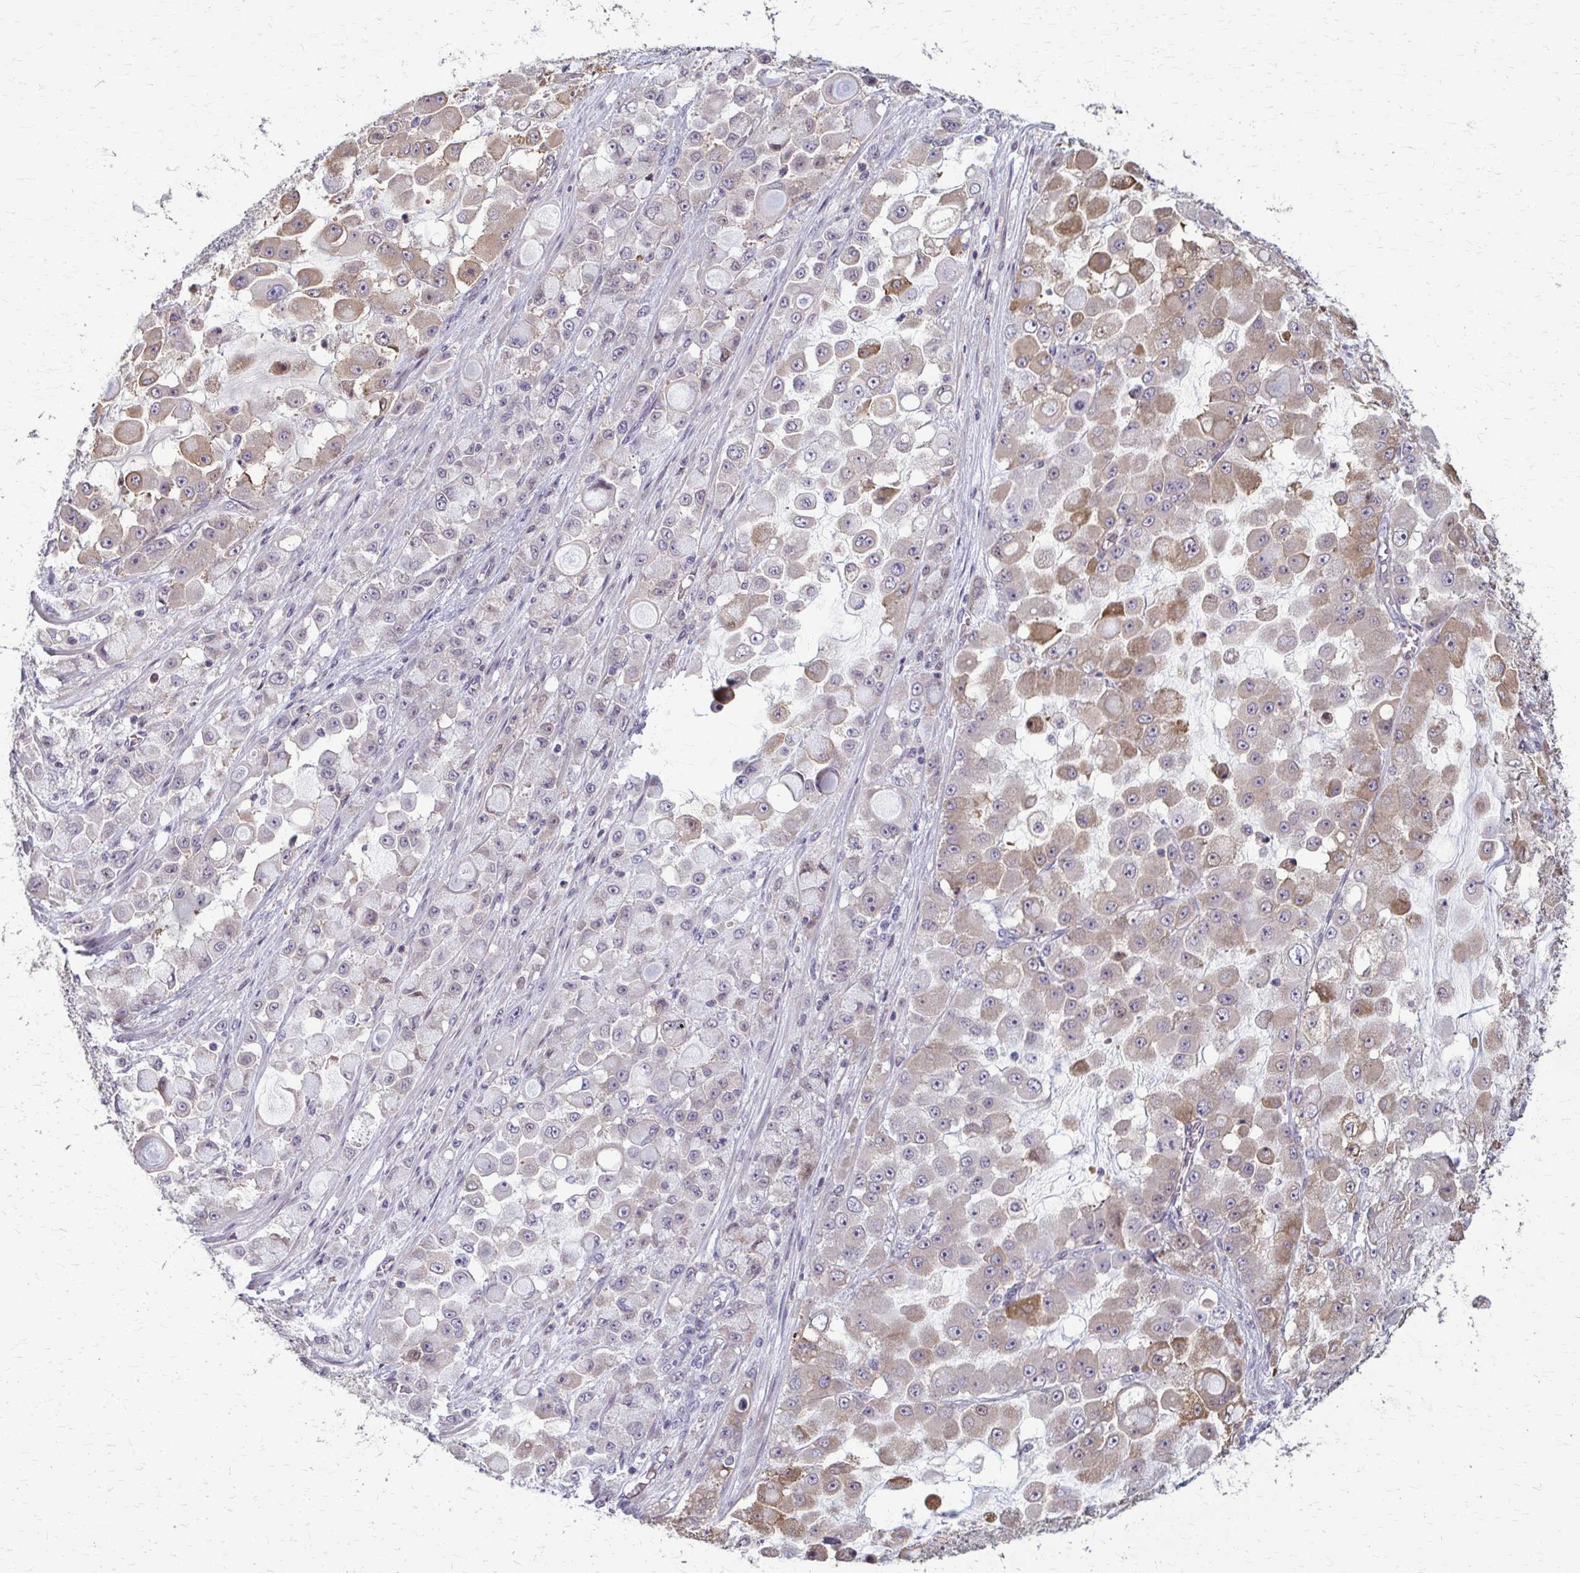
{"staining": {"intensity": "moderate", "quantity": "<25%", "location": "cytoplasmic/membranous"}, "tissue": "stomach cancer", "cell_type": "Tumor cells", "image_type": "cancer", "snomed": [{"axis": "morphology", "description": "Adenocarcinoma, NOS"}, {"axis": "topography", "description": "Stomach"}], "caption": "The immunohistochemical stain shows moderate cytoplasmic/membranous positivity in tumor cells of stomach cancer tissue. Nuclei are stained in blue.", "gene": "ZNF34", "patient": {"sex": "female", "age": 76}}